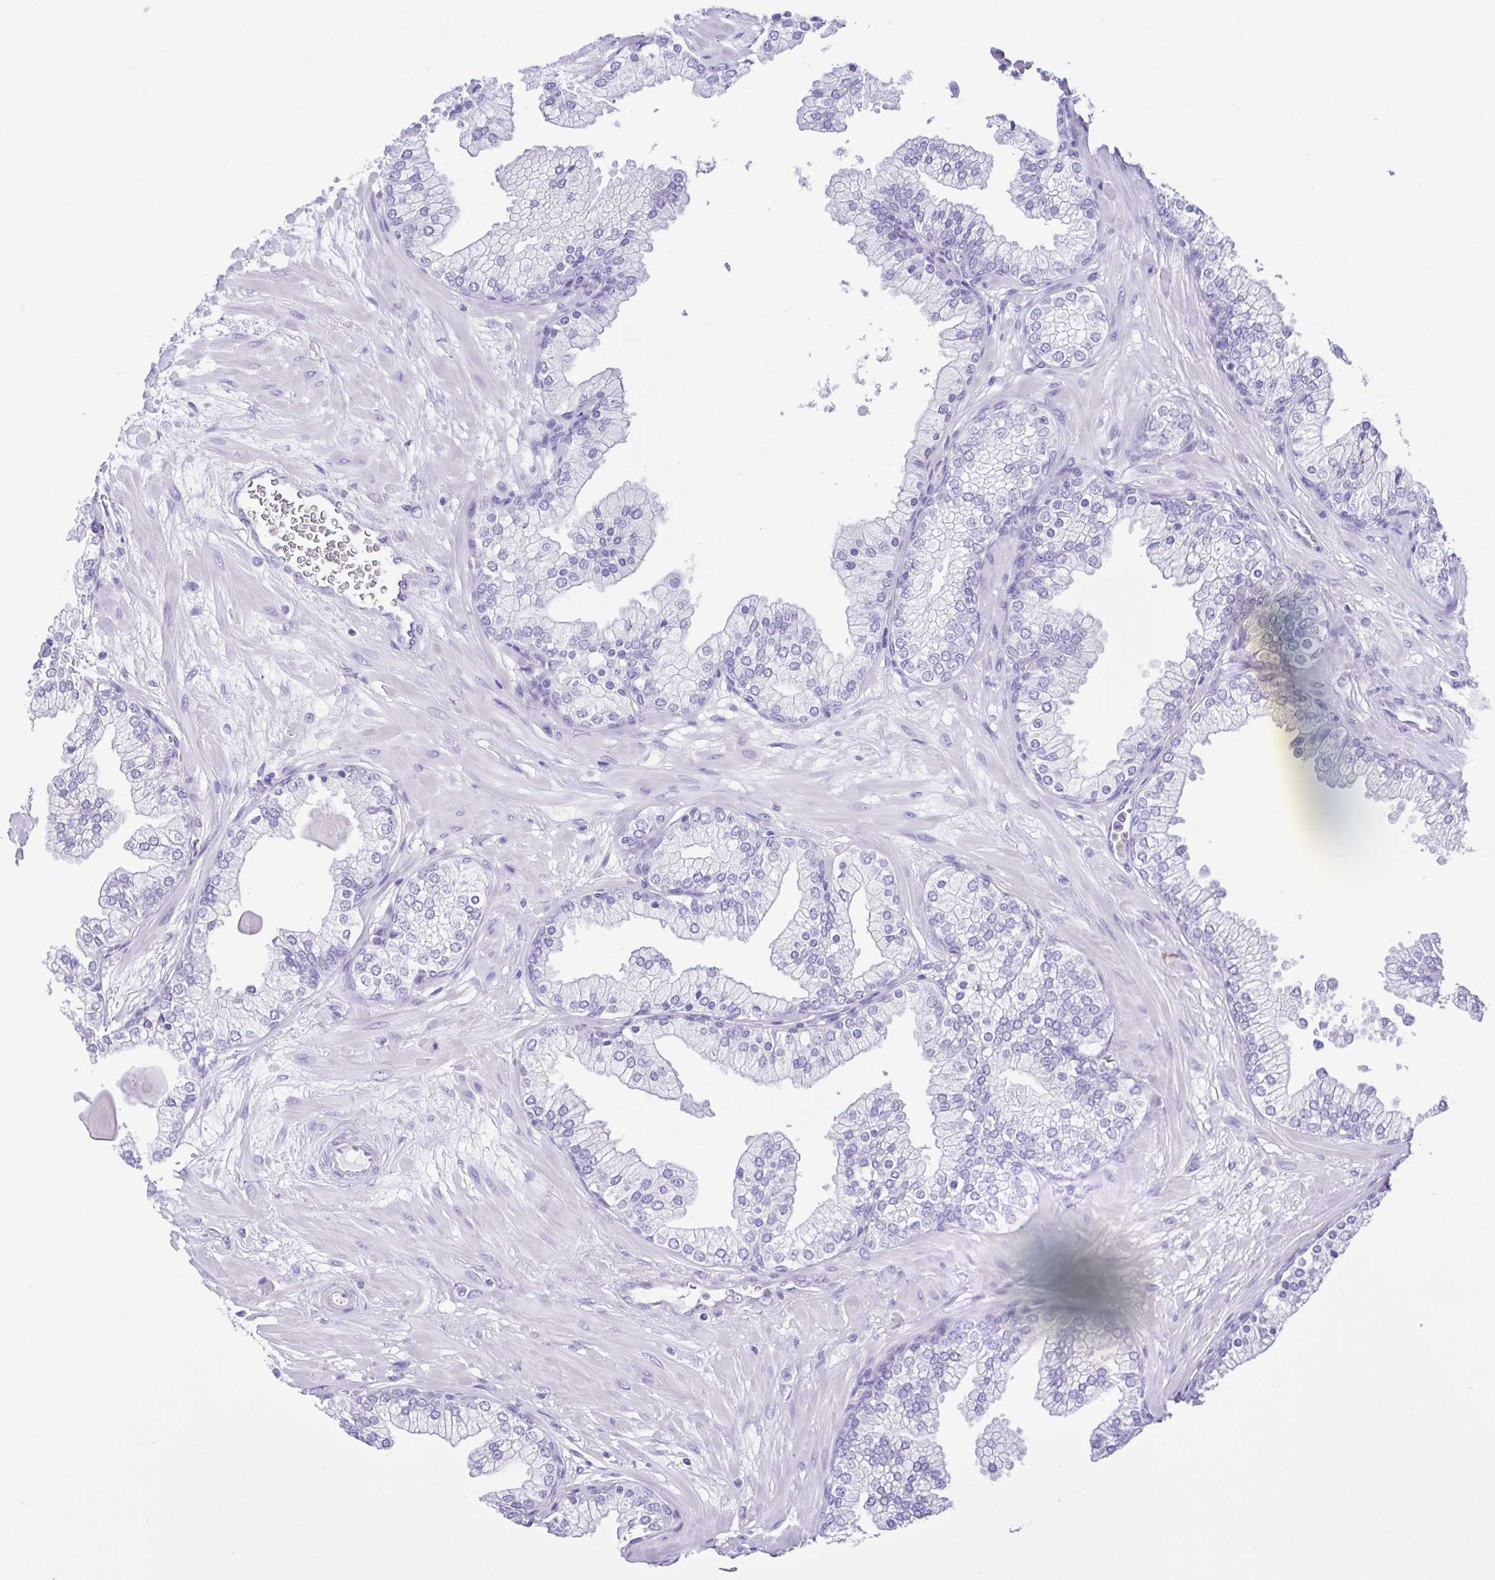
{"staining": {"intensity": "negative", "quantity": "none", "location": "none"}, "tissue": "prostate", "cell_type": "Glandular cells", "image_type": "normal", "snomed": [{"axis": "morphology", "description": "Normal tissue, NOS"}, {"axis": "topography", "description": "Prostate"}, {"axis": "topography", "description": "Peripheral nerve tissue"}], "caption": "Histopathology image shows no significant protein positivity in glandular cells of normal prostate.", "gene": "GPR17", "patient": {"sex": "male", "age": 61}}